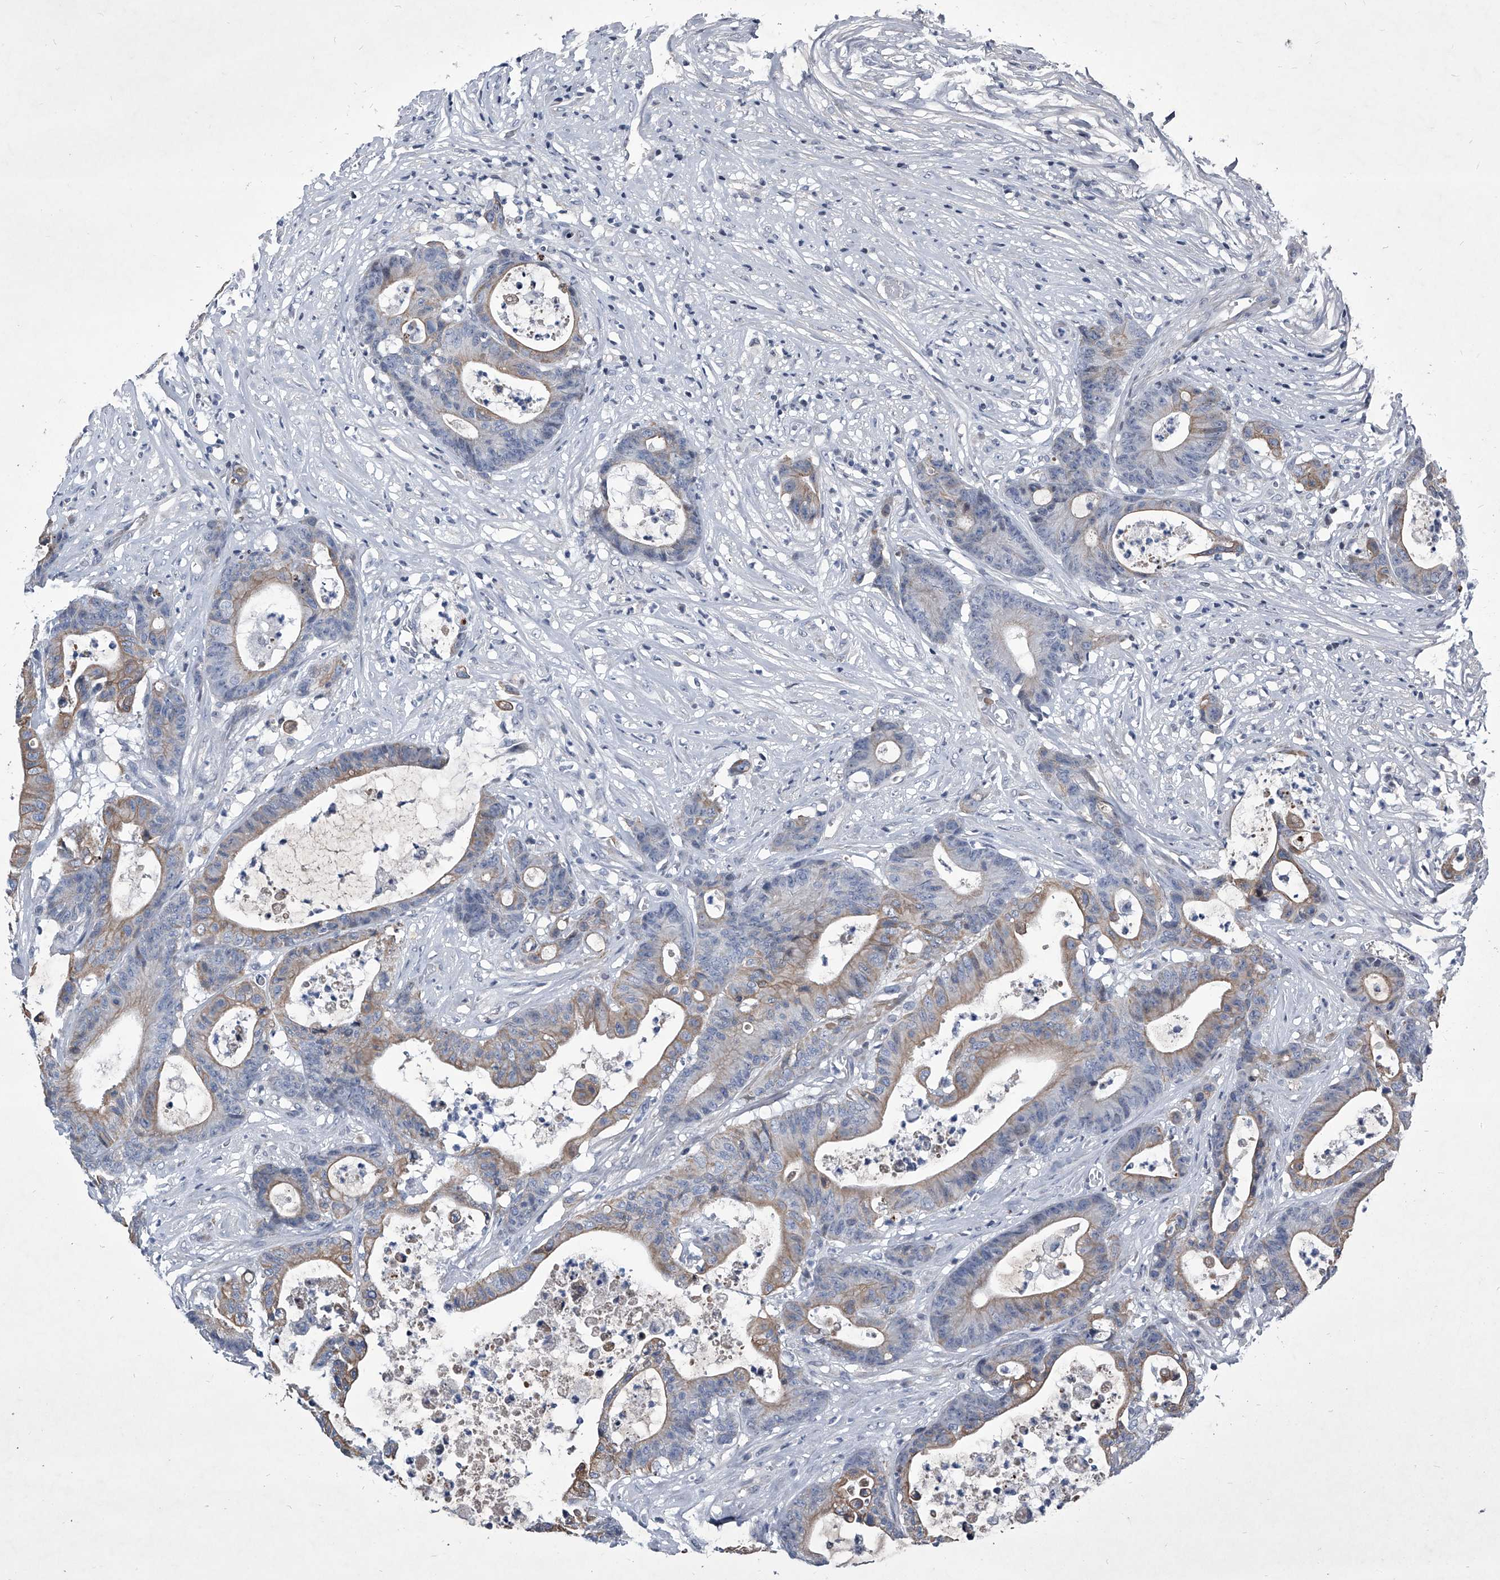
{"staining": {"intensity": "weak", "quantity": "25%-75%", "location": "cytoplasmic/membranous"}, "tissue": "colorectal cancer", "cell_type": "Tumor cells", "image_type": "cancer", "snomed": [{"axis": "morphology", "description": "Adenocarcinoma, NOS"}, {"axis": "topography", "description": "Colon"}], "caption": "IHC of human colorectal cancer (adenocarcinoma) demonstrates low levels of weak cytoplasmic/membranous expression in about 25%-75% of tumor cells.", "gene": "ZNF76", "patient": {"sex": "female", "age": 84}}